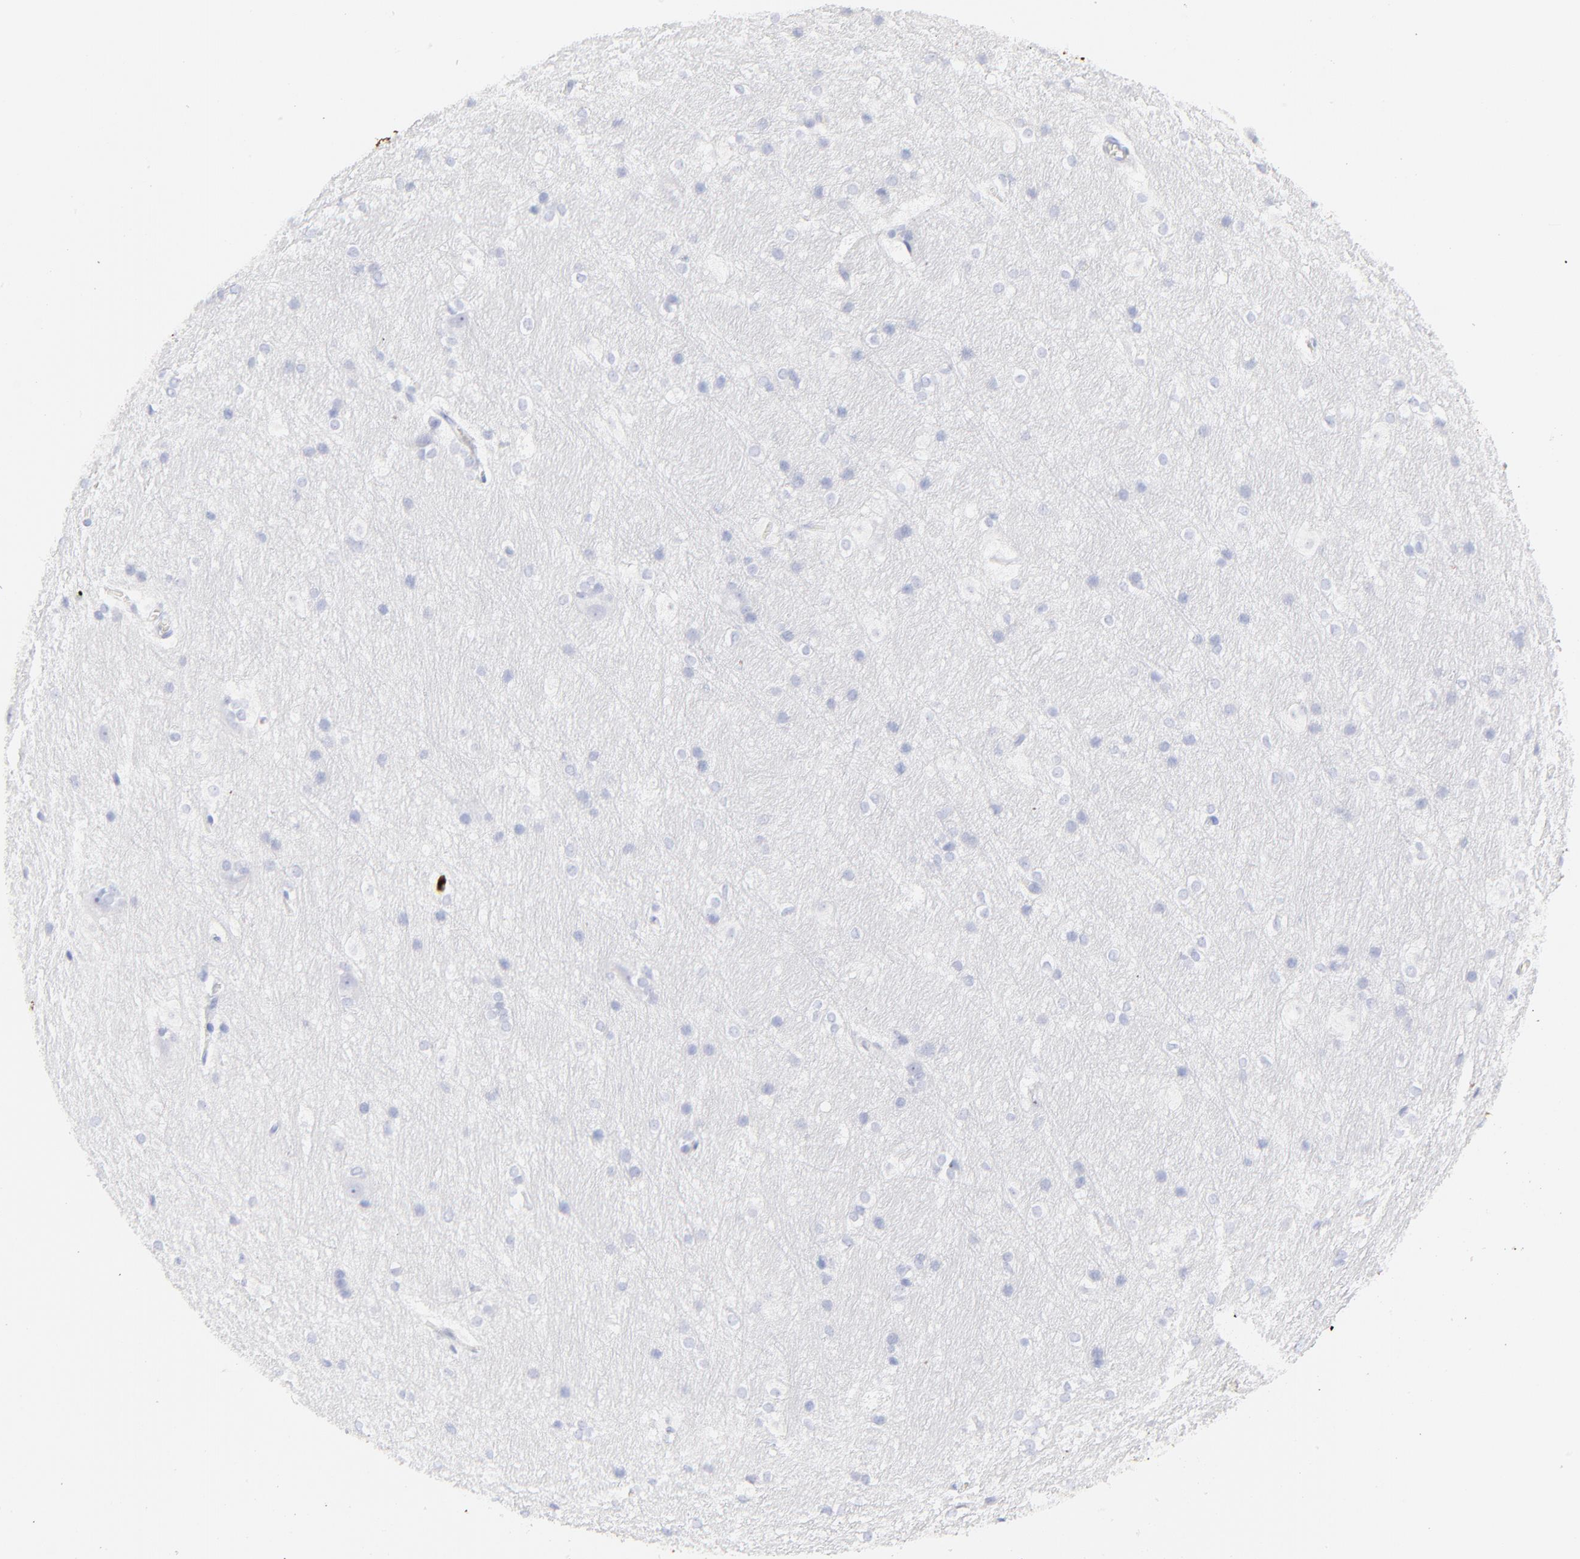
{"staining": {"intensity": "negative", "quantity": "none", "location": "none"}, "tissue": "hippocampus", "cell_type": "Glial cells", "image_type": "normal", "snomed": [{"axis": "morphology", "description": "Normal tissue, NOS"}, {"axis": "topography", "description": "Hippocampus"}], "caption": "A high-resolution photomicrograph shows immunohistochemistry staining of benign hippocampus, which displays no significant staining in glial cells.", "gene": "S100A12", "patient": {"sex": "female", "age": 19}}